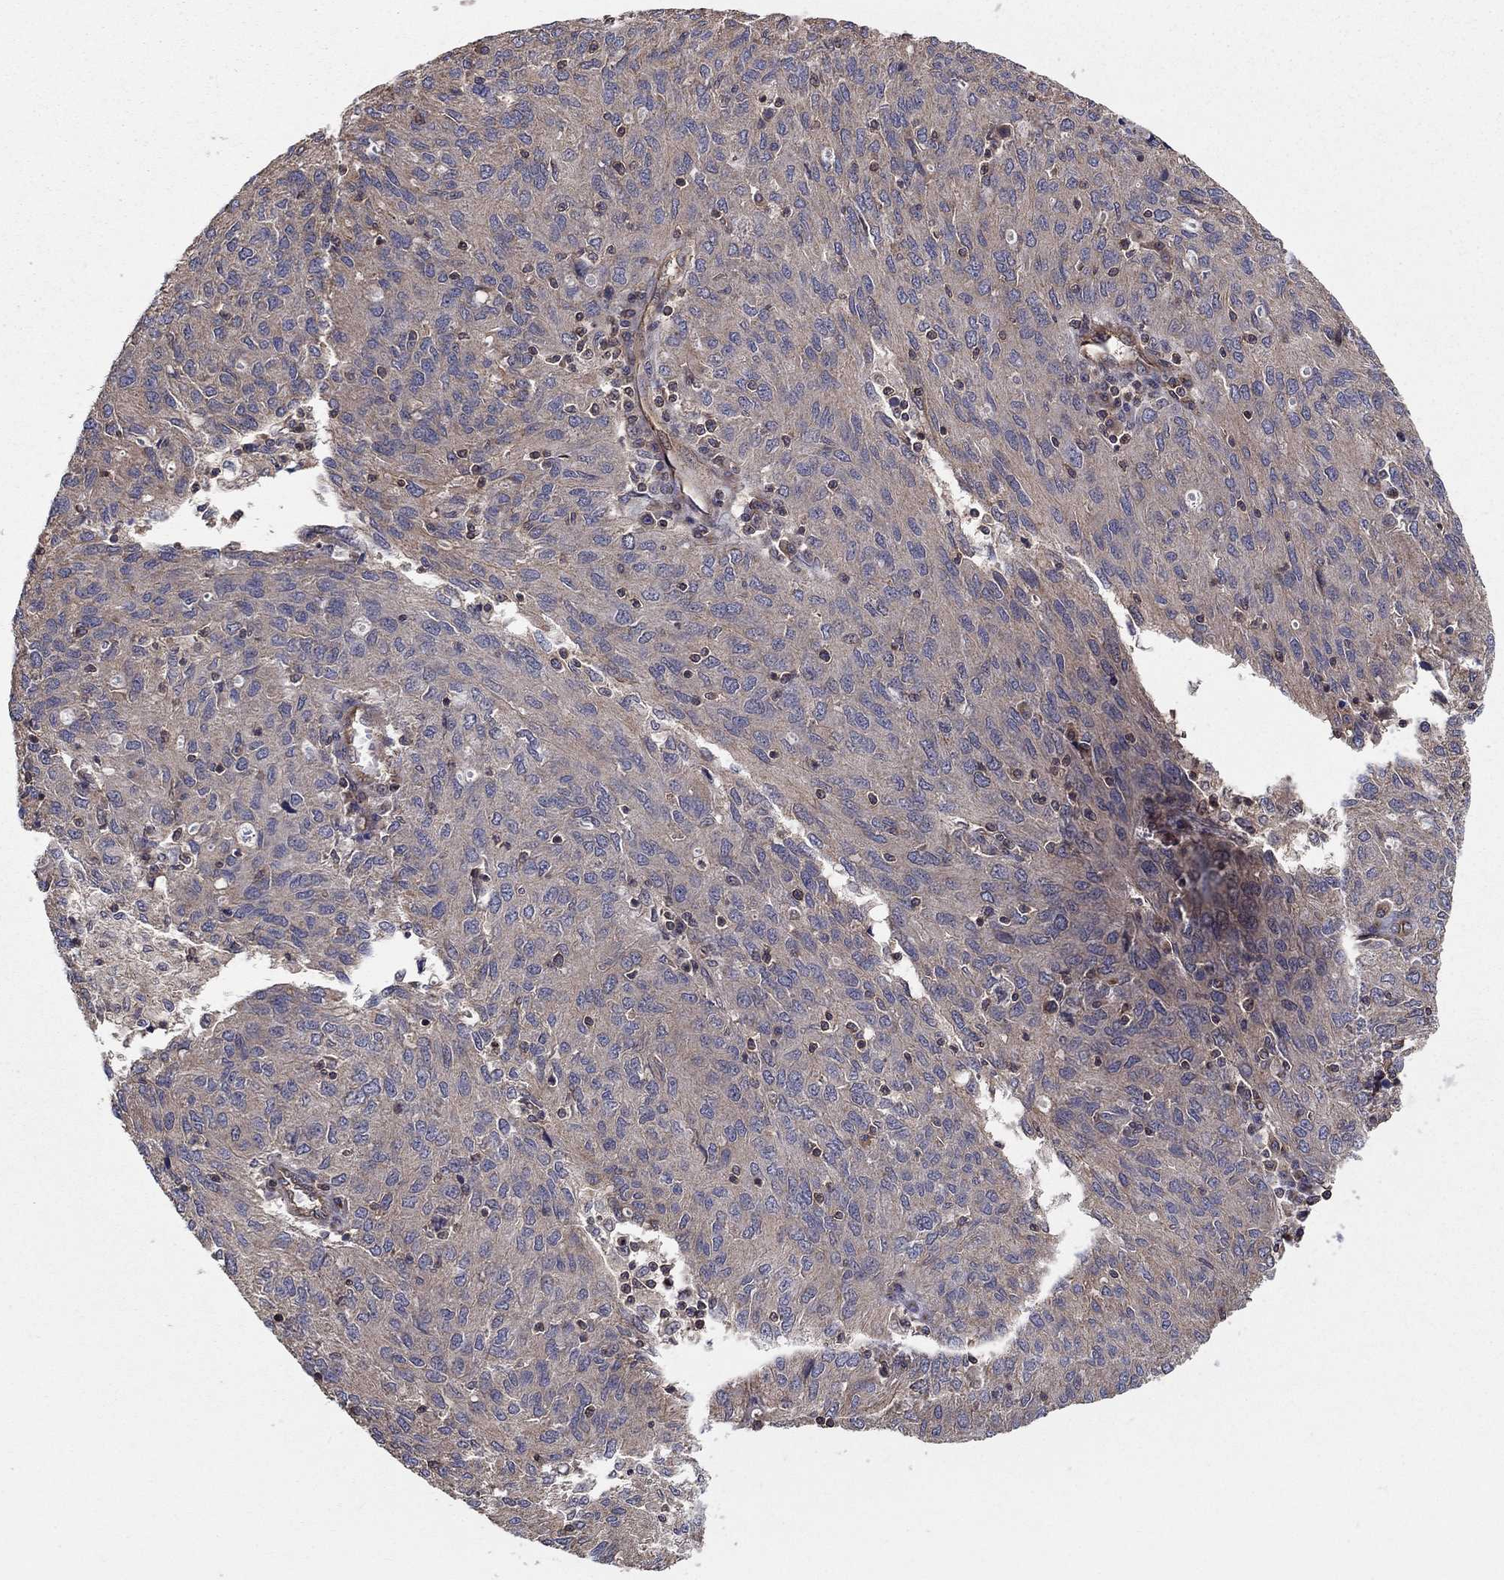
{"staining": {"intensity": "weak", "quantity": "<25%", "location": "cytoplasmic/membranous"}, "tissue": "ovarian cancer", "cell_type": "Tumor cells", "image_type": "cancer", "snomed": [{"axis": "morphology", "description": "Carcinoma, endometroid"}, {"axis": "topography", "description": "Ovary"}], "caption": "High power microscopy photomicrograph of an immunohistochemistry photomicrograph of ovarian cancer (endometroid carcinoma), revealing no significant positivity in tumor cells. (DAB IHC visualized using brightfield microscopy, high magnification).", "gene": "BMERB1", "patient": {"sex": "female", "age": 50}}